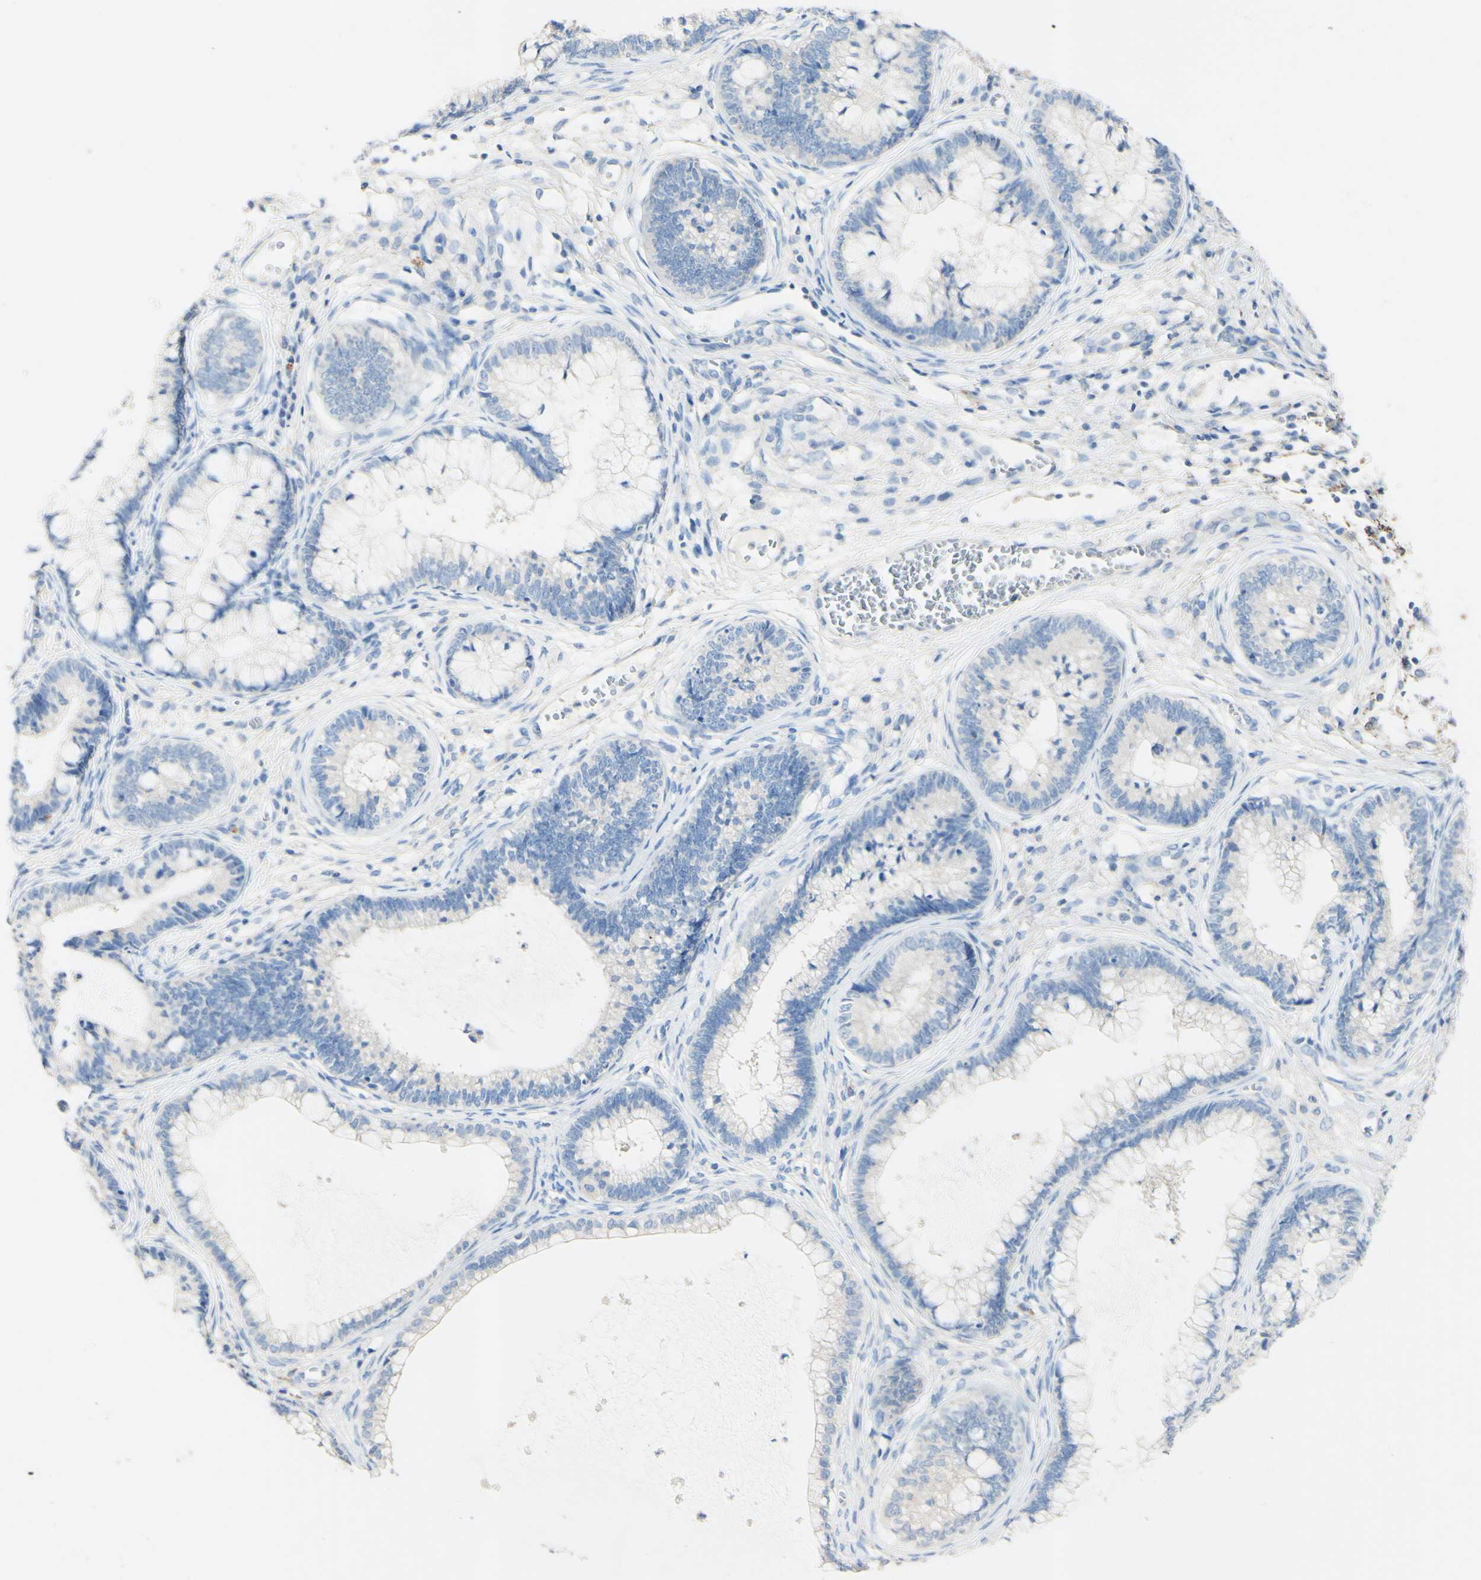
{"staining": {"intensity": "negative", "quantity": "none", "location": "none"}, "tissue": "cervical cancer", "cell_type": "Tumor cells", "image_type": "cancer", "snomed": [{"axis": "morphology", "description": "Adenocarcinoma, NOS"}, {"axis": "topography", "description": "Cervix"}], "caption": "A high-resolution image shows immunohistochemistry staining of cervical cancer (adenocarcinoma), which shows no significant expression in tumor cells.", "gene": "FGF4", "patient": {"sex": "female", "age": 44}}